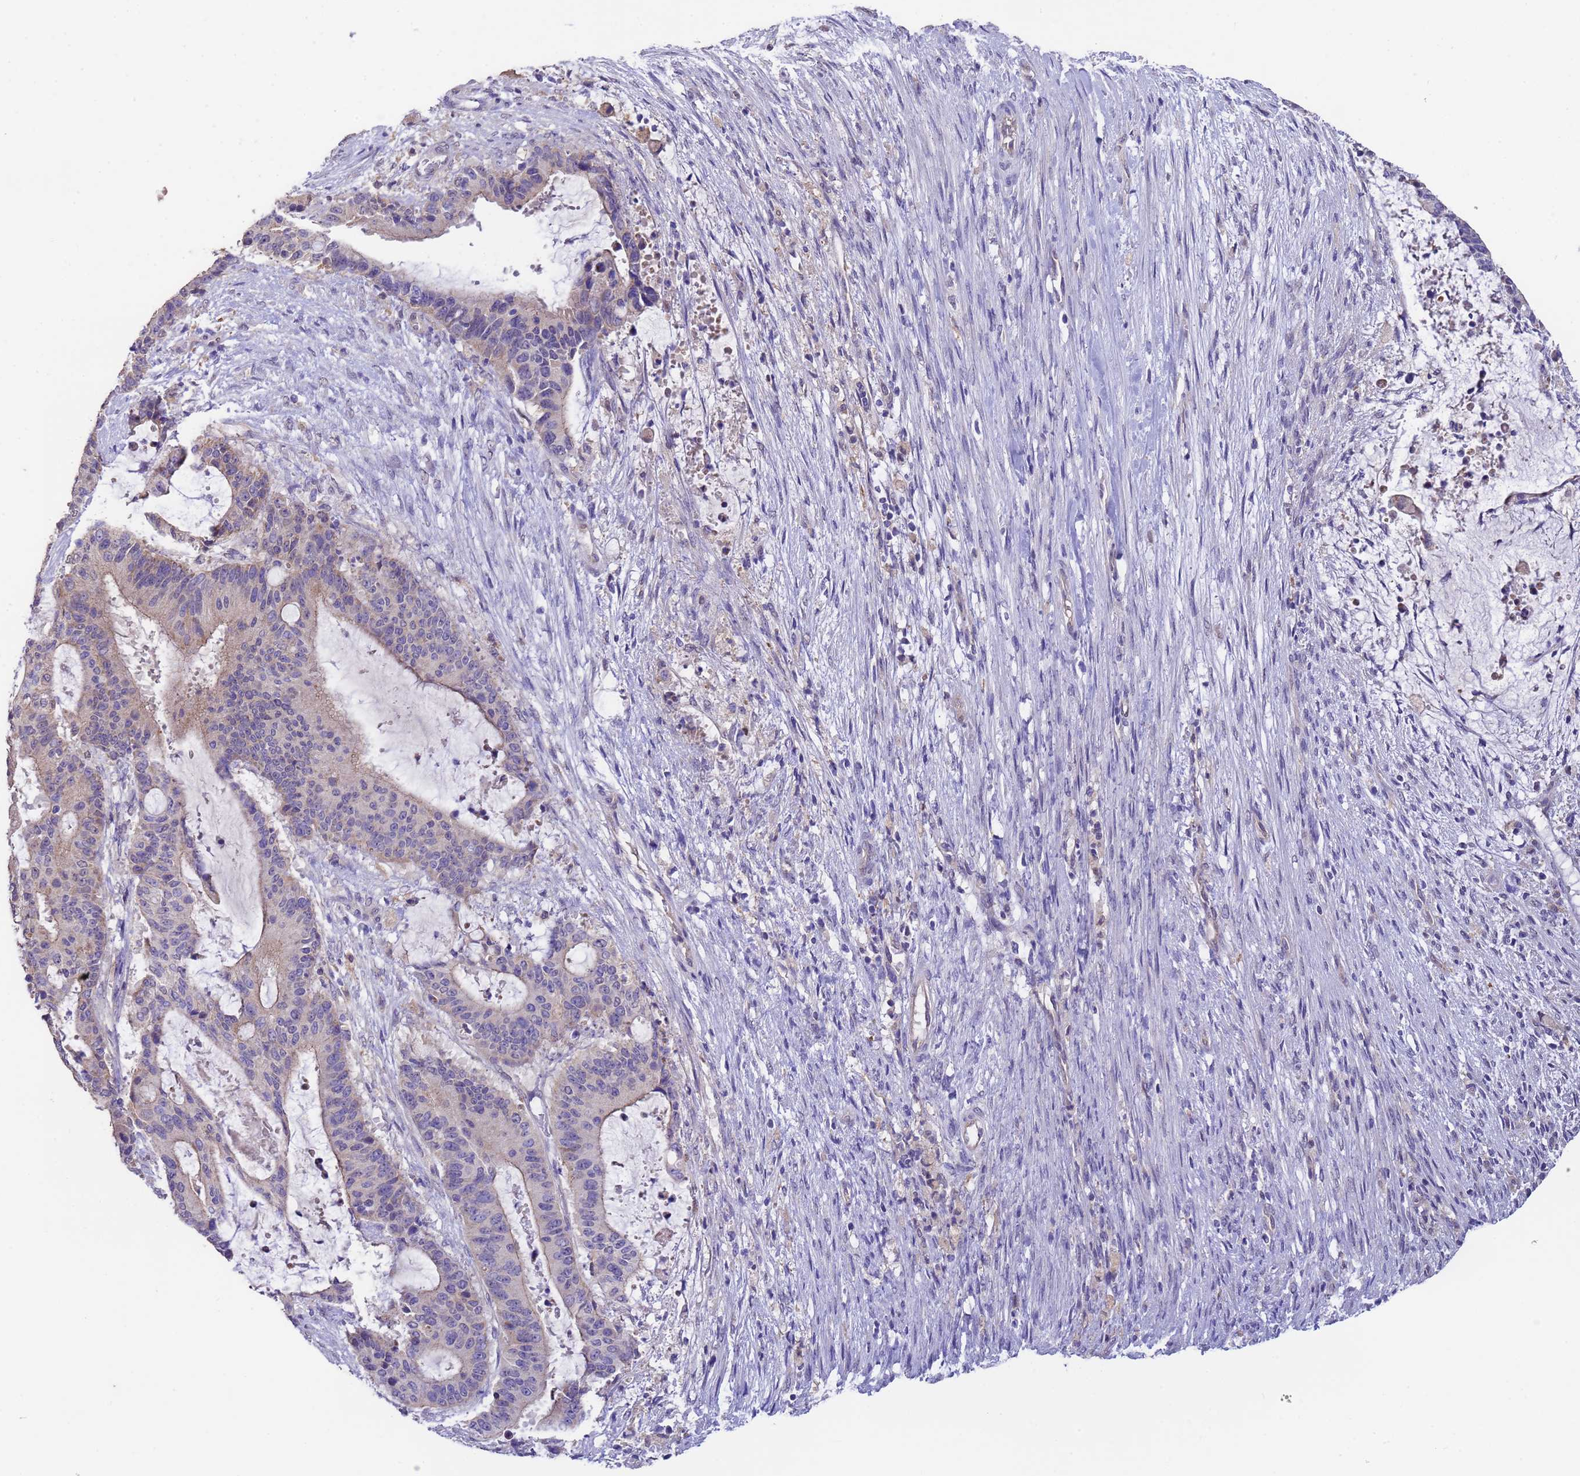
{"staining": {"intensity": "weak", "quantity": "<25%", "location": "cytoplasmic/membranous"}, "tissue": "liver cancer", "cell_type": "Tumor cells", "image_type": "cancer", "snomed": [{"axis": "morphology", "description": "Normal tissue, NOS"}, {"axis": "morphology", "description": "Cholangiocarcinoma"}, {"axis": "topography", "description": "Liver"}, {"axis": "topography", "description": "Peripheral nerve tissue"}], "caption": "The histopathology image exhibits no significant expression in tumor cells of liver cholangiocarcinoma.", "gene": "NPHP1", "patient": {"sex": "female", "age": 73}}